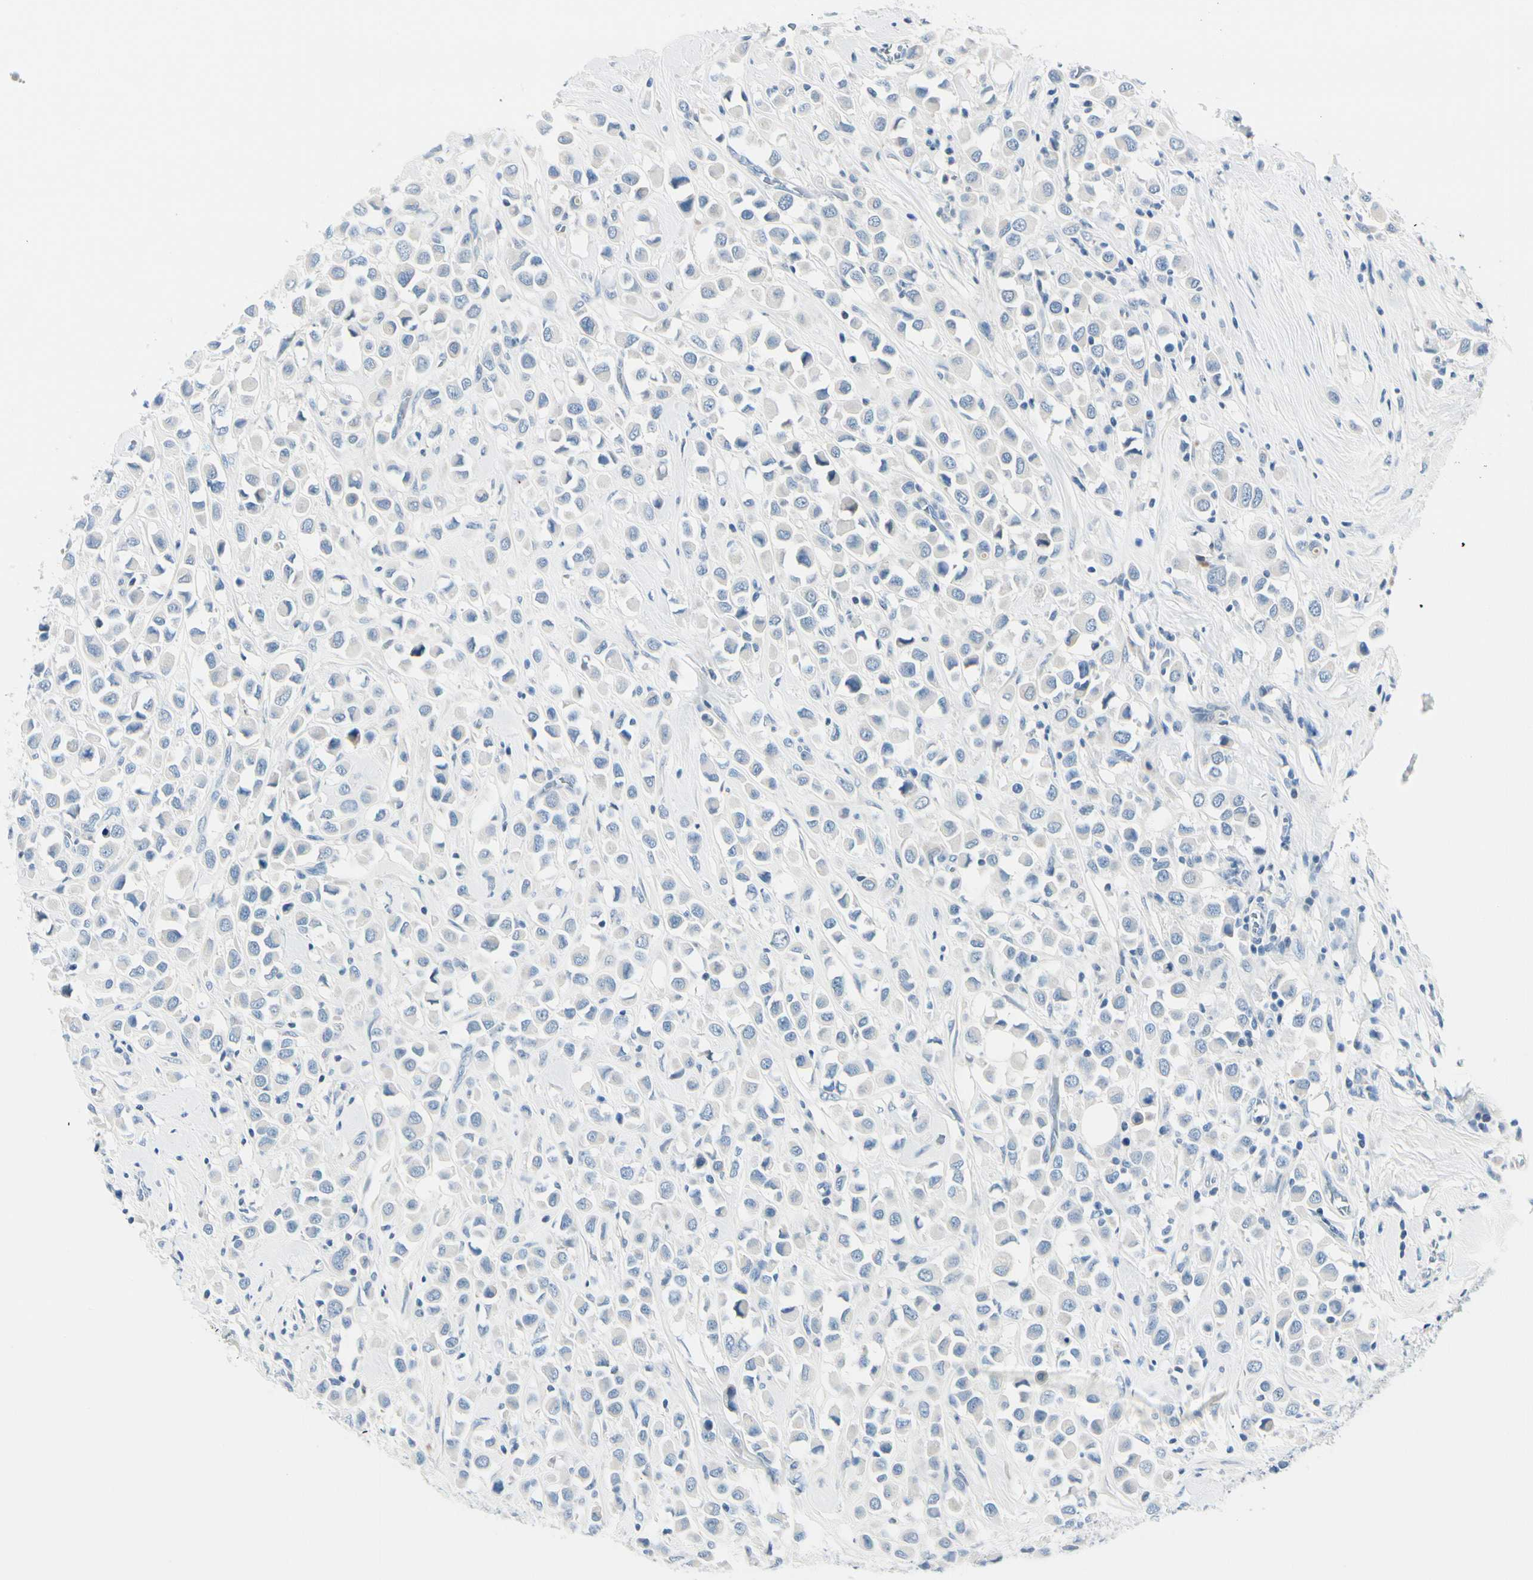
{"staining": {"intensity": "negative", "quantity": "none", "location": "none"}, "tissue": "breast cancer", "cell_type": "Tumor cells", "image_type": "cancer", "snomed": [{"axis": "morphology", "description": "Duct carcinoma"}, {"axis": "topography", "description": "Breast"}], "caption": "An IHC micrograph of breast intraductal carcinoma is shown. There is no staining in tumor cells of breast intraductal carcinoma. (IHC, brightfield microscopy, high magnification).", "gene": "PEBP1", "patient": {"sex": "female", "age": 61}}